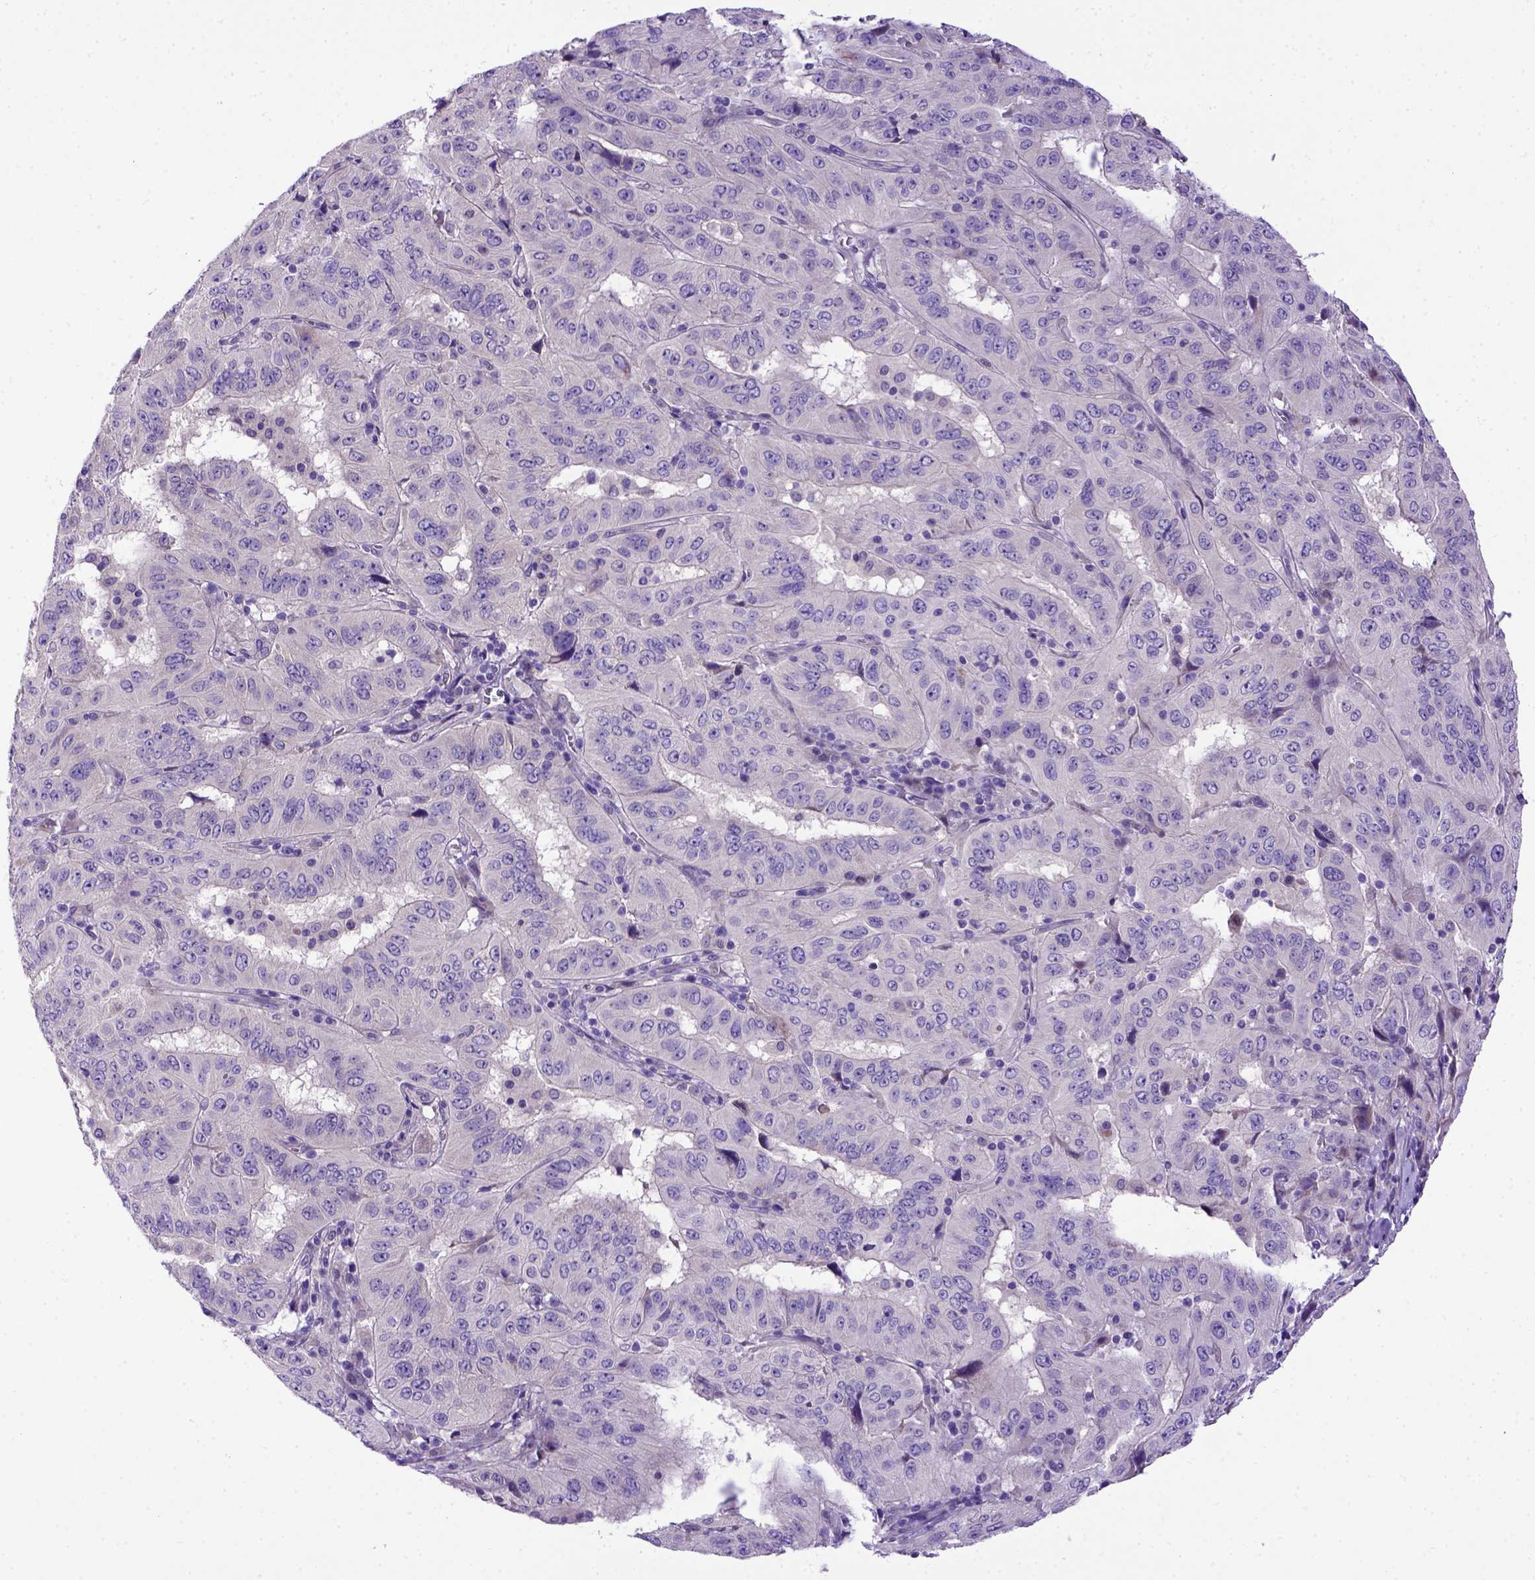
{"staining": {"intensity": "negative", "quantity": "none", "location": "none"}, "tissue": "pancreatic cancer", "cell_type": "Tumor cells", "image_type": "cancer", "snomed": [{"axis": "morphology", "description": "Adenocarcinoma, NOS"}, {"axis": "topography", "description": "Pancreas"}], "caption": "Immunohistochemical staining of human pancreatic cancer exhibits no significant expression in tumor cells. (Brightfield microscopy of DAB immunohistochemistry (IHC) at high magnification).", "gene": "ADAM12", "patient": {"sex": "male", "age": 63}}